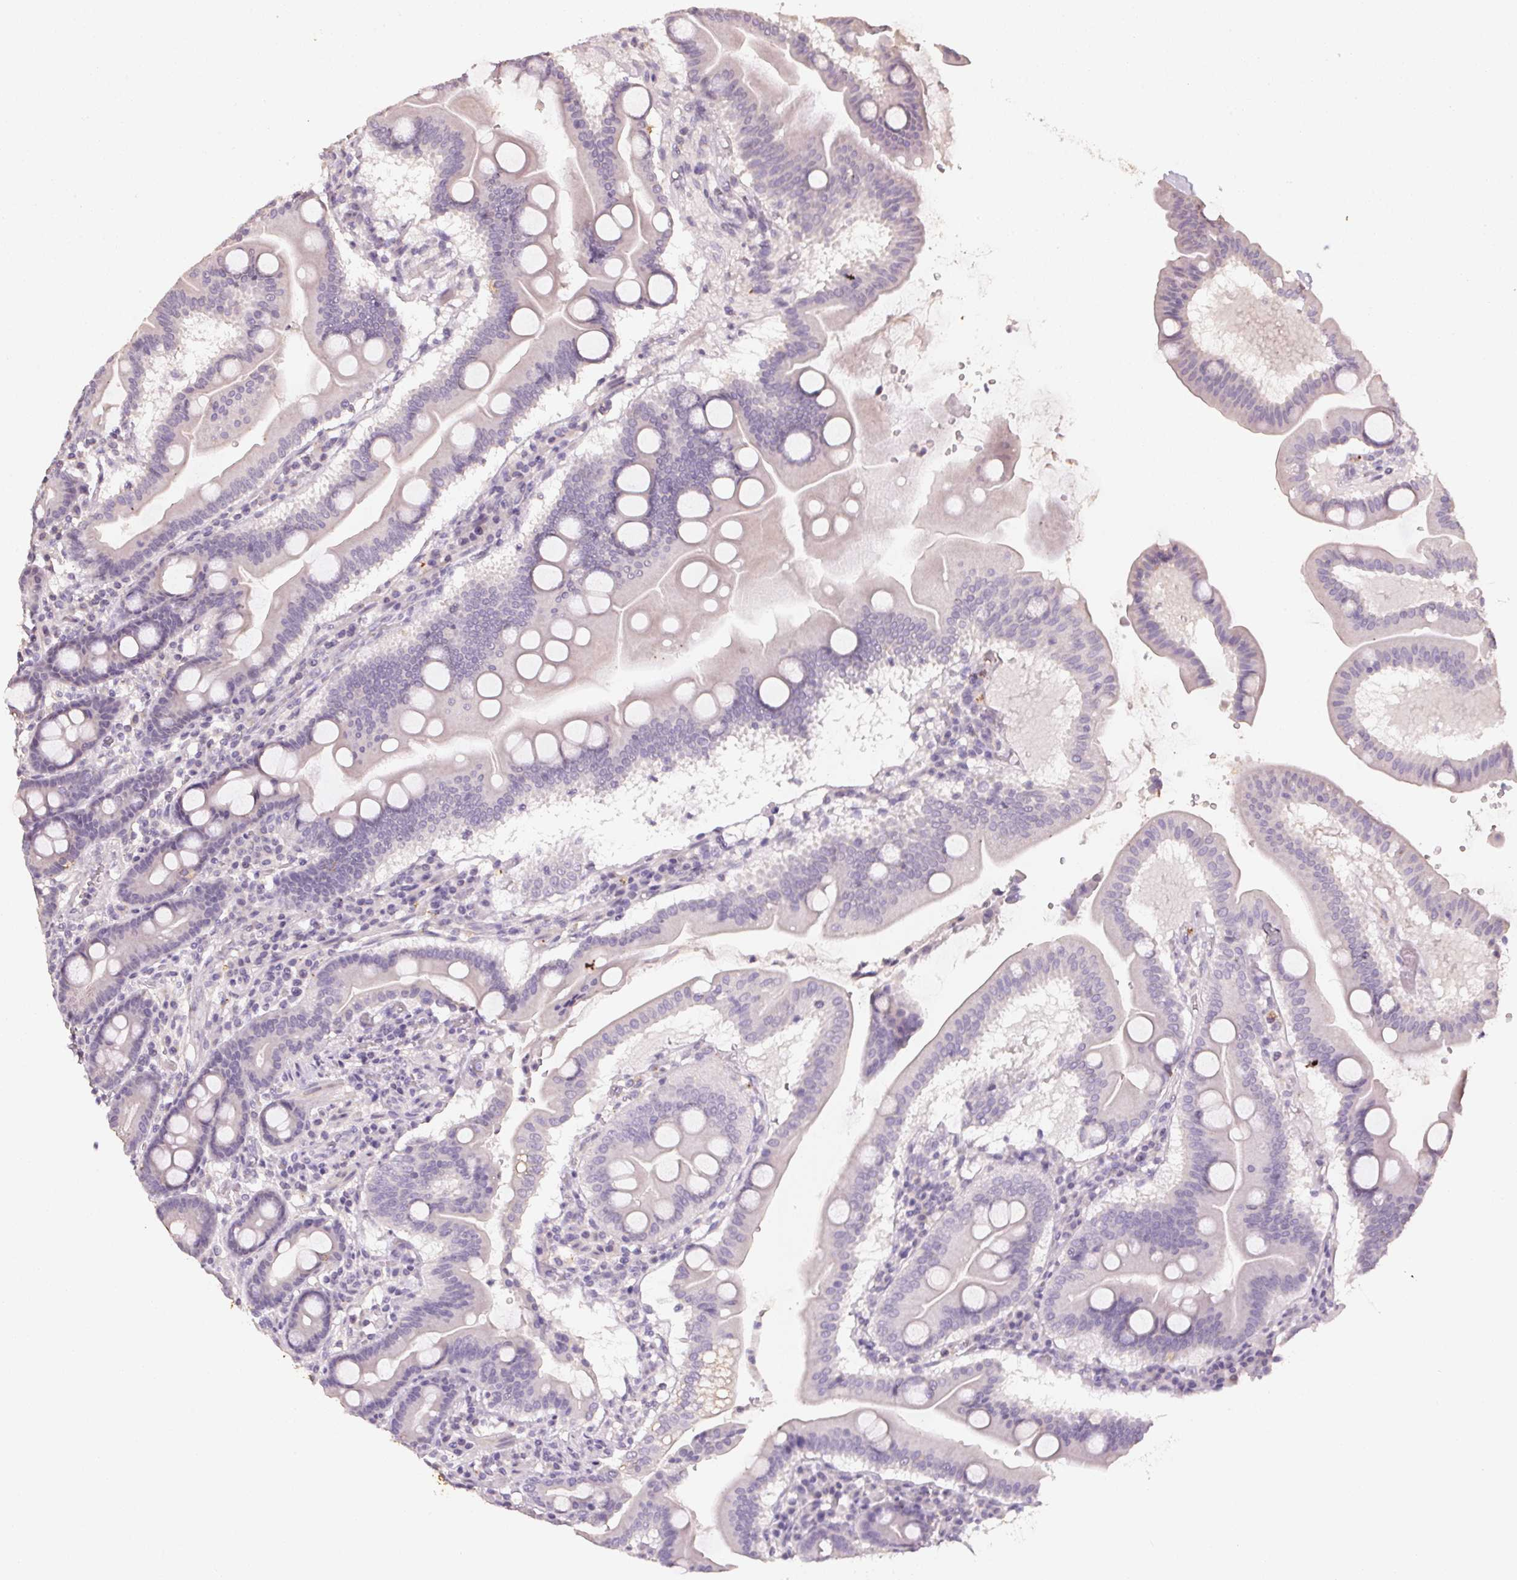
{"staining": {"intensity": "negative", "quantity": "none", "location": "none"}, "tissue": "duodenum", "cell_type": "Glandular cells", "image_type": "normal", "snomed": [{"axis": "morphology", "description": "Normal tissue, NOS"}, {"axis": "topography", "description": "Pancreas"}, {"axis": "topography", "description": "Duodenum"}], "caption": "Immunohistochemistry (IHC) image of unremarkable duodenum stained for a protein (brown), which exhibits no expression in glandular cells. (Brightfield microscopy of DAB (3,3'-diaminobenzidine) immunohistochemistry (IHC) at high magnification).", "gene": "CXCL5", "patient": {"sex": "male", "age": 59}}